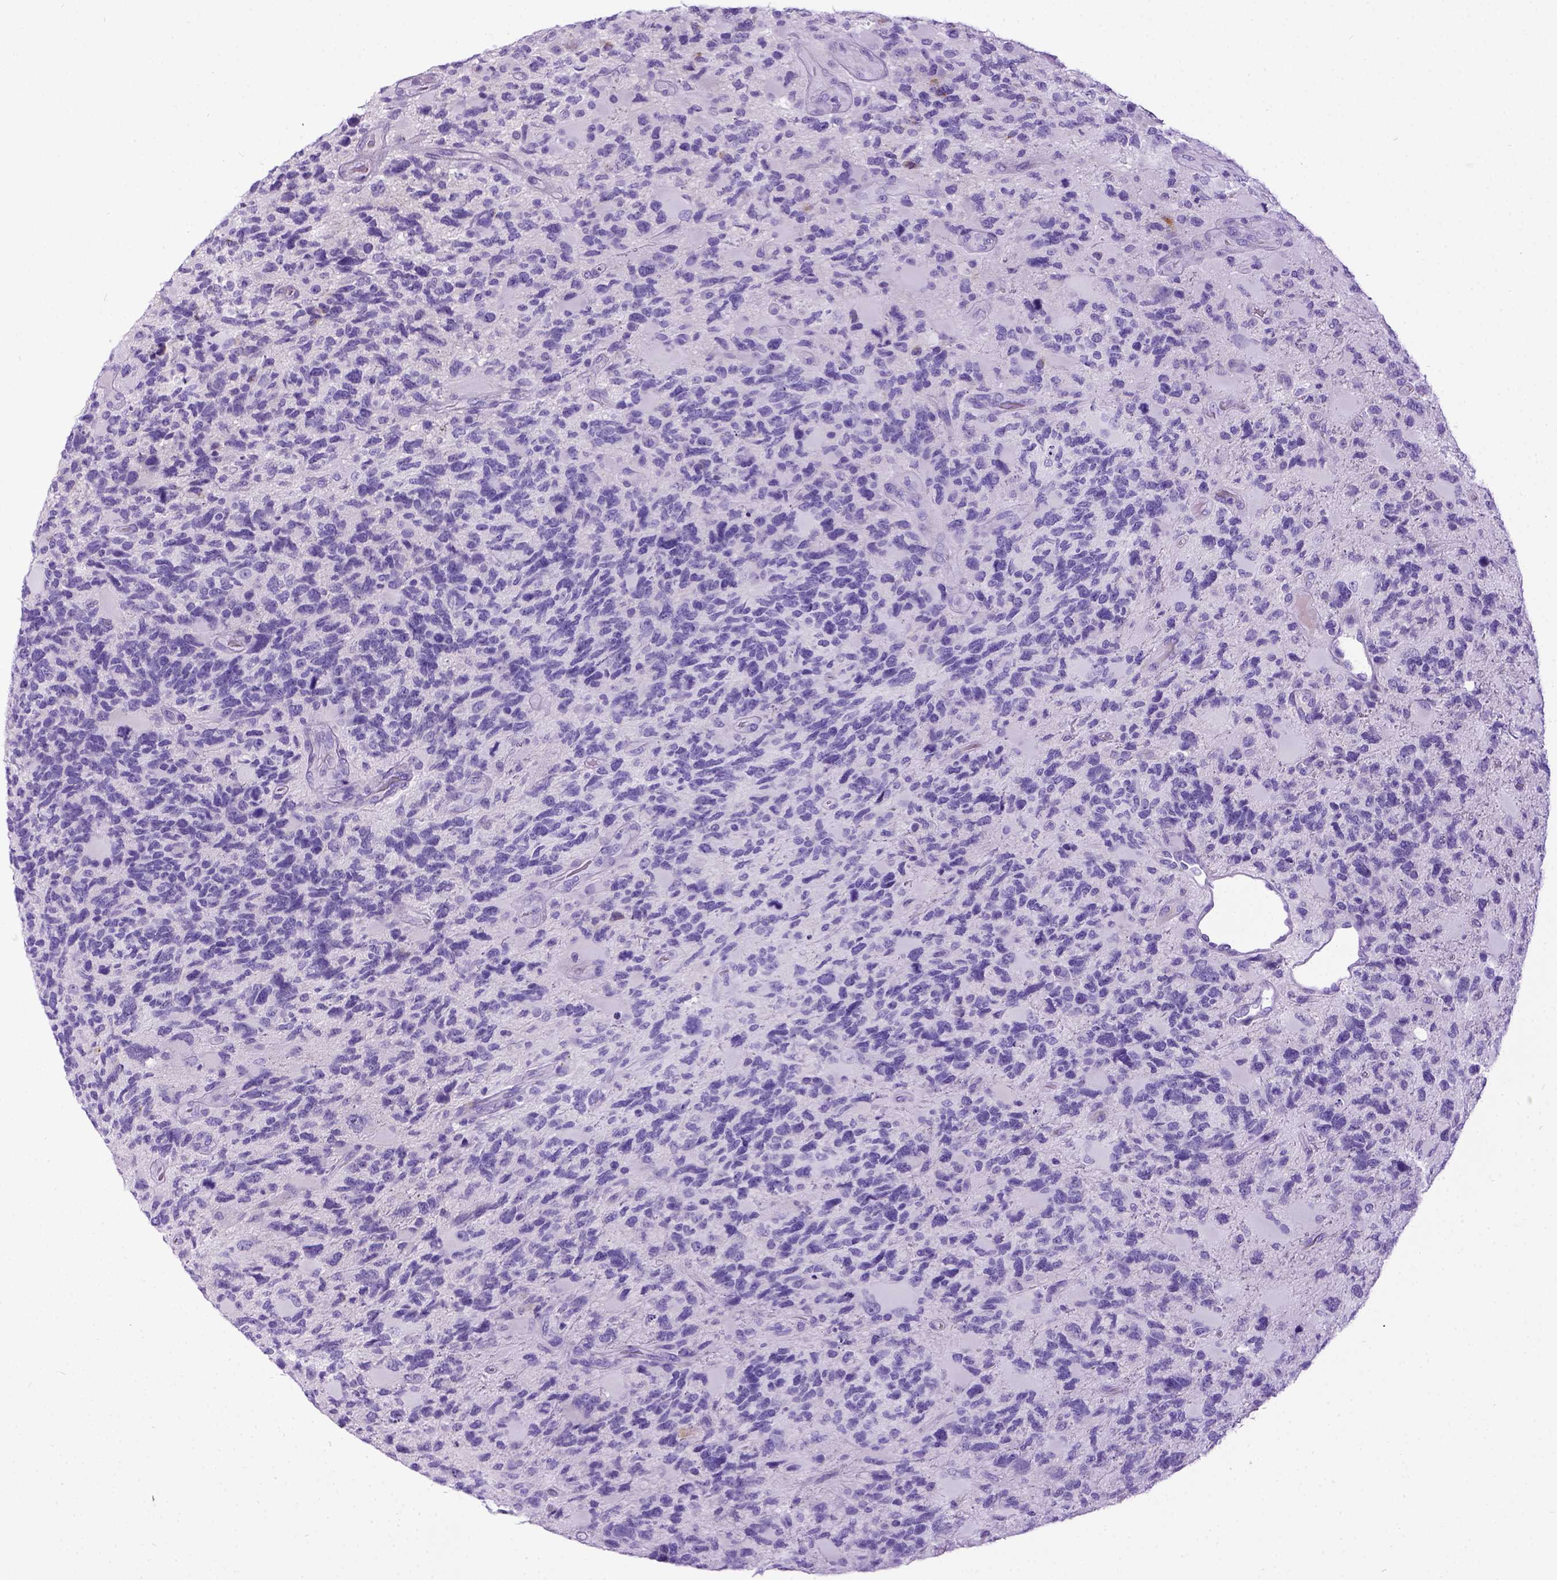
{"staining": {"intensity": "negative", "quantity": "none", "location": "none"}, "tissue": "glioma", "cell_type": "Tumor cells", "image_type": "cancer", "snomed": [{"axis": "morphology", "description": "Glioma, malignant, High grade"}, {"axis": "topography", "description": "Brain"}], "caption": "Immunohistochemical staining of glioma reveals no significant expression in tumor cells. (DAB (3,3'-diaminobenzidine) IHC, high magnification).", "gene": "IGF2", "patient": {"sex": "female", "age": 71}}